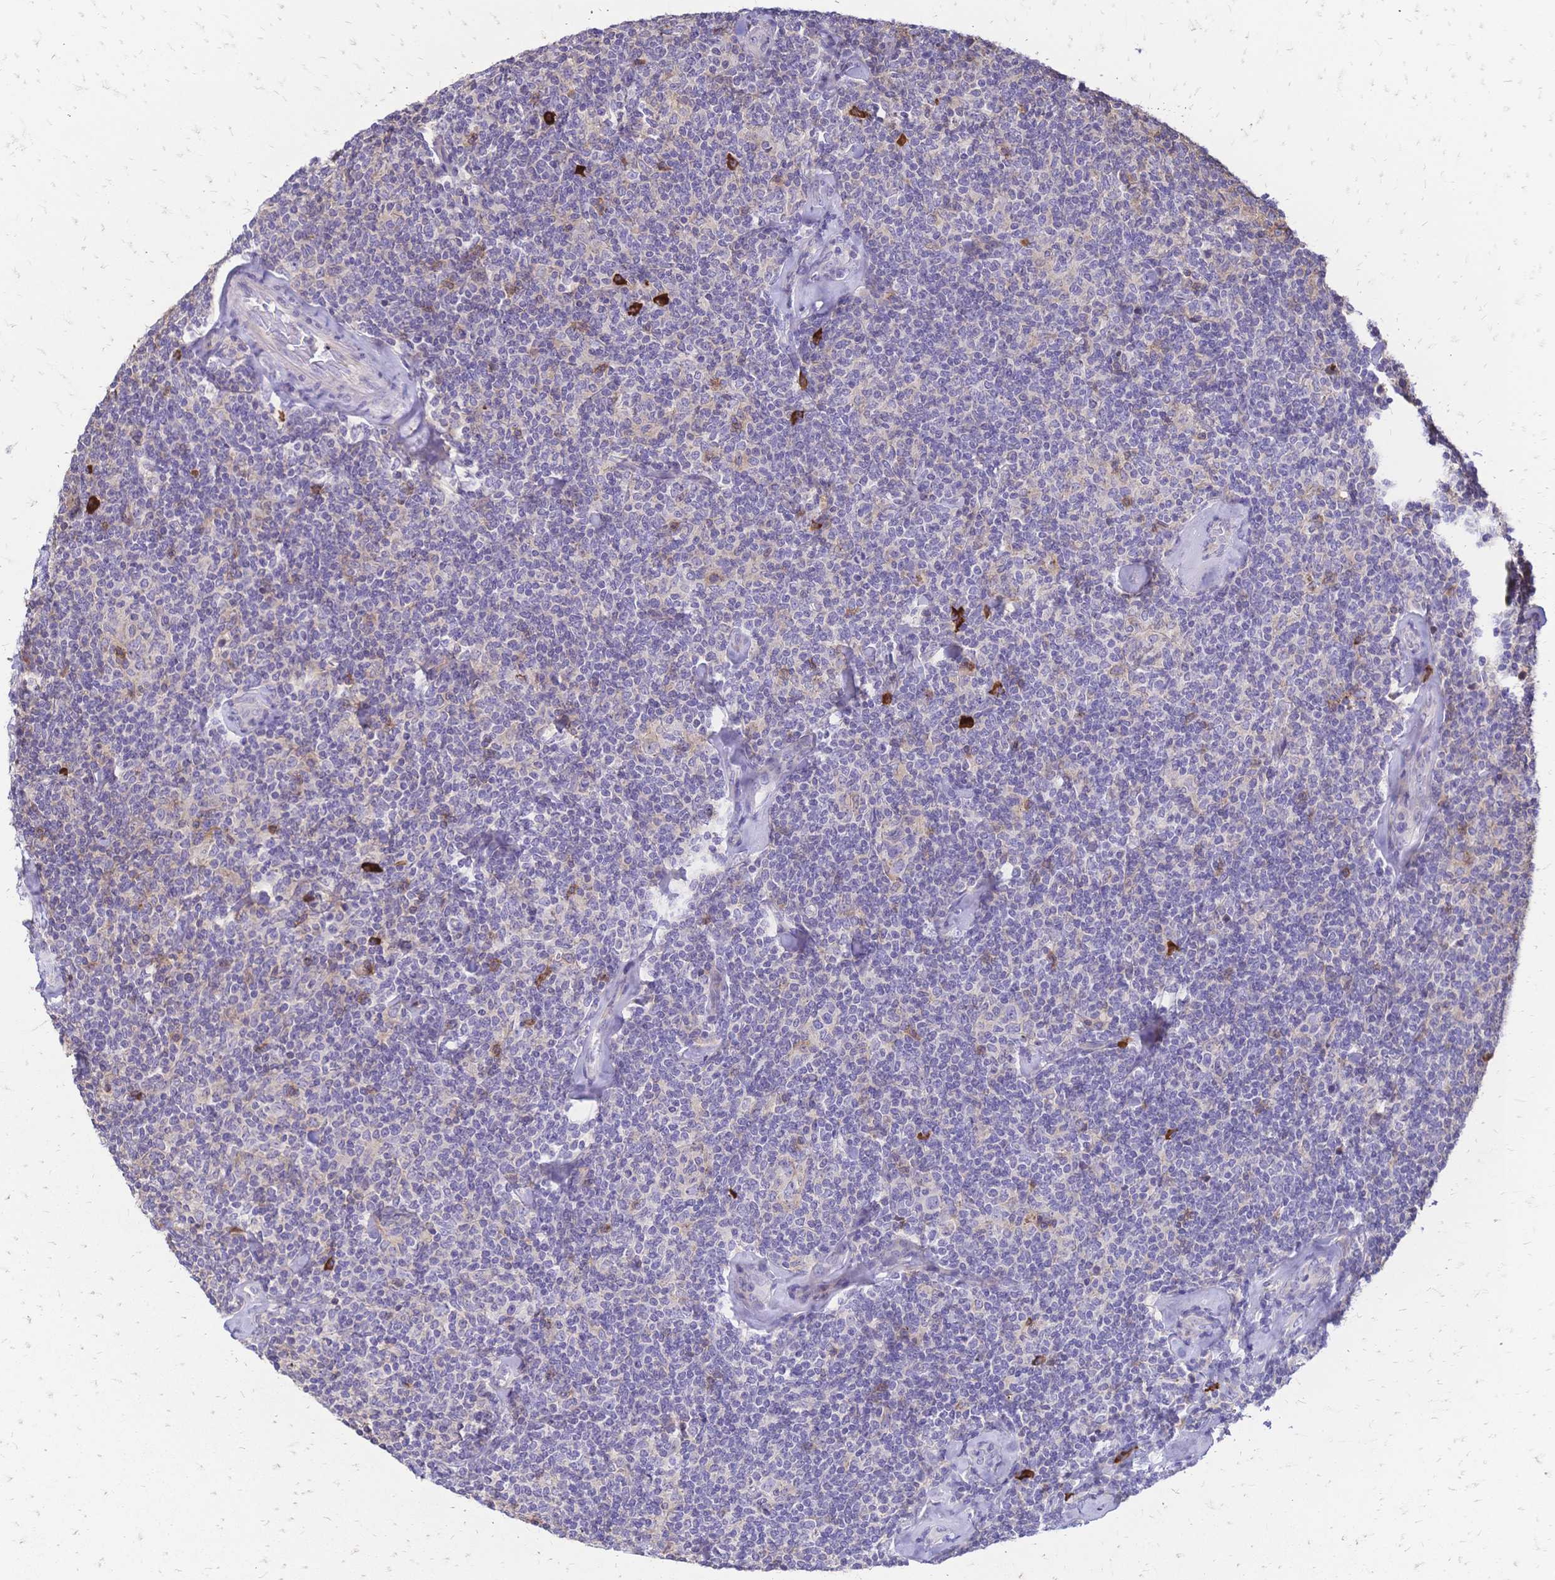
{"staining": {"intensity": "negative", "quantity": "none", "location": "none"}, "tissue": "lymphoma", "cell_type": "Tumor cells", "image_type": "cancer", "snomed": [{"axis": "morphology", "description": "Malignant lymphoma, non-Hodgkin's type, Low grade"}, {"axis": "topography", "description": "Lymph node"}], "caption": "This is a image of IHC staining of lymphoma, which shows no staining in tumor cells.", "gene": "IL2RA", "patient": {"sex": "female", "age": 56}}